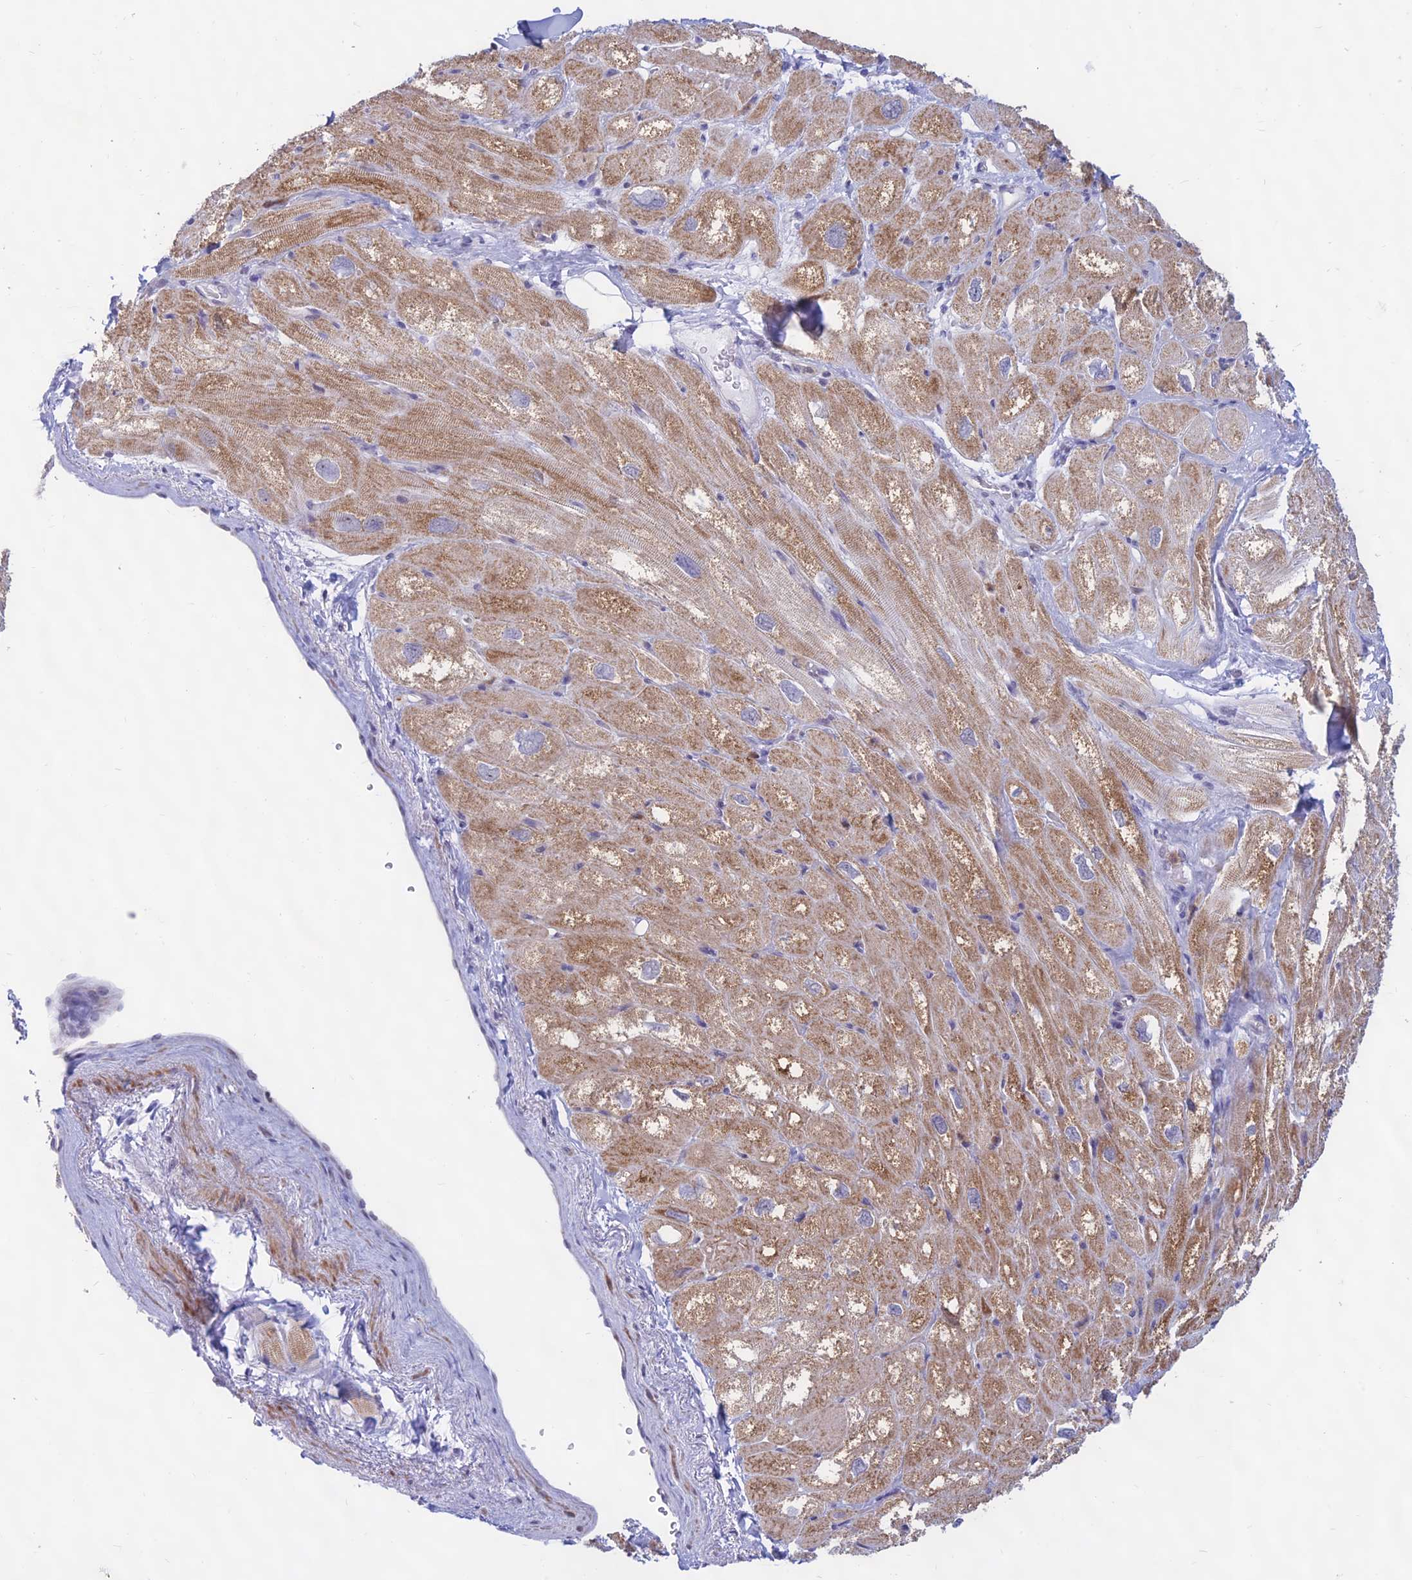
{"staining": {"intensity": "moderate", "quantity": ">75%", "location": "cytoplasmic/membranous"}, "tissue": "heart muscle", "cell_type": "Cardiomyocytes", "image_type": "normal", "snomed": [{"axis": "morphology", "description": "Normal tissue, NOS"}, {"axis": "topography", "description": "Heart"}], "caption": "Cardiomyocytes demonstrate medium levels of moderate cytoplasmic/membranous staining in about >75% of cells in benign heart muscle.", "gene": "KRR1", "patient": {"sex": "male", "age": 50}}